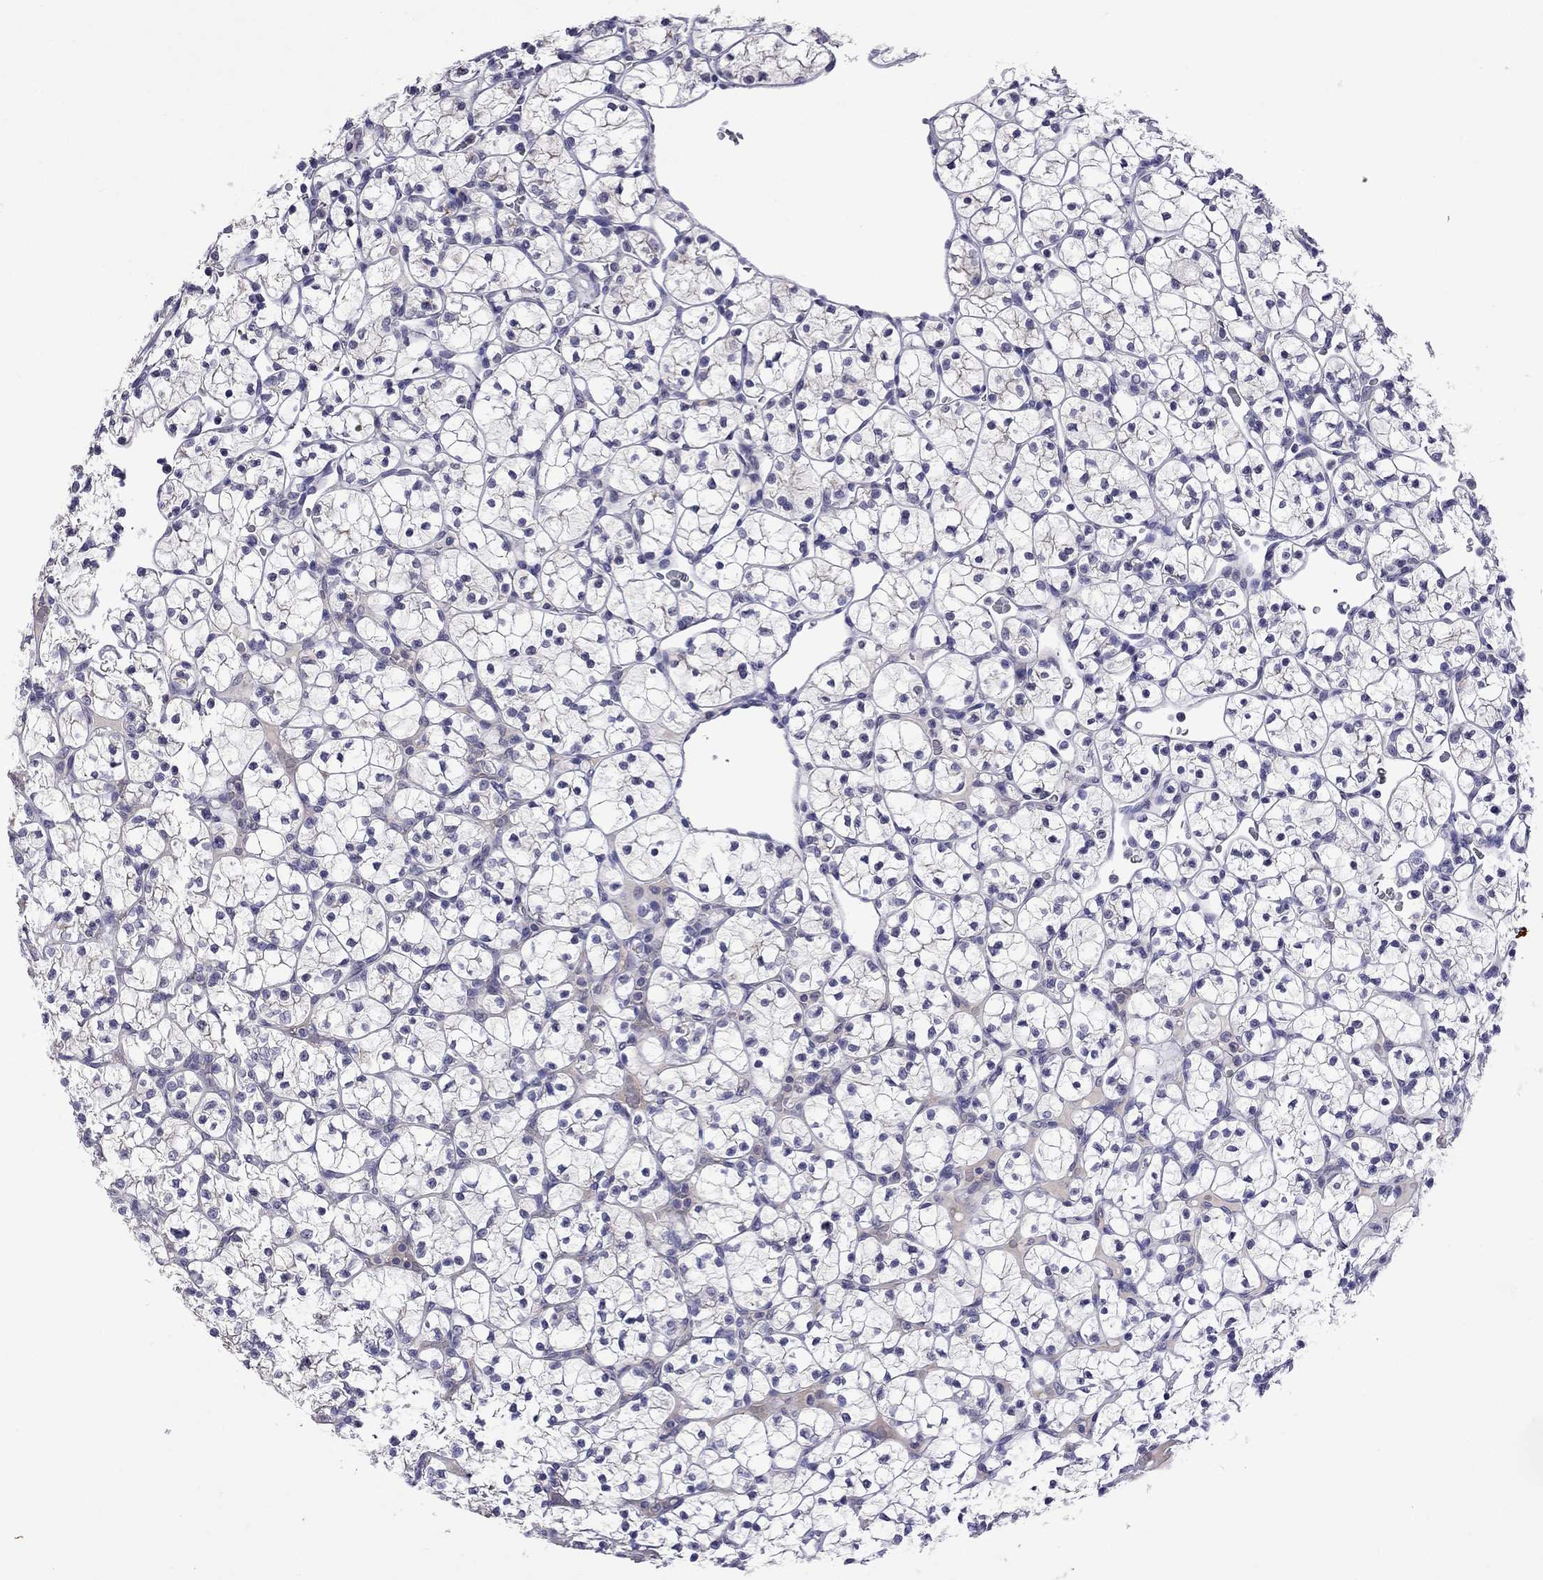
{"staining": {"intensity": "negative", "quantity": "none", "location": "none"}, "tissue": "renal cancer", "cell_type": "Tumor cells", "image_type": "cancer", "snomed": [{"axis": "morphology", "description": "Adenocarcinoma, NOS"}, {"axis": "topography", "description": "Kidney"}], "caption": "An immunohistochemistry (IHC) micrograph of renal adenocarcinoma is shown. There is no staining in tumor cells of renal adenocarcinoma. (DAB (3,3'-diaminobenzidine) immunohistochemistry (IHC), high magnification).", "gene": "STAR", "patient": {"sex": "female", "age": 89}}